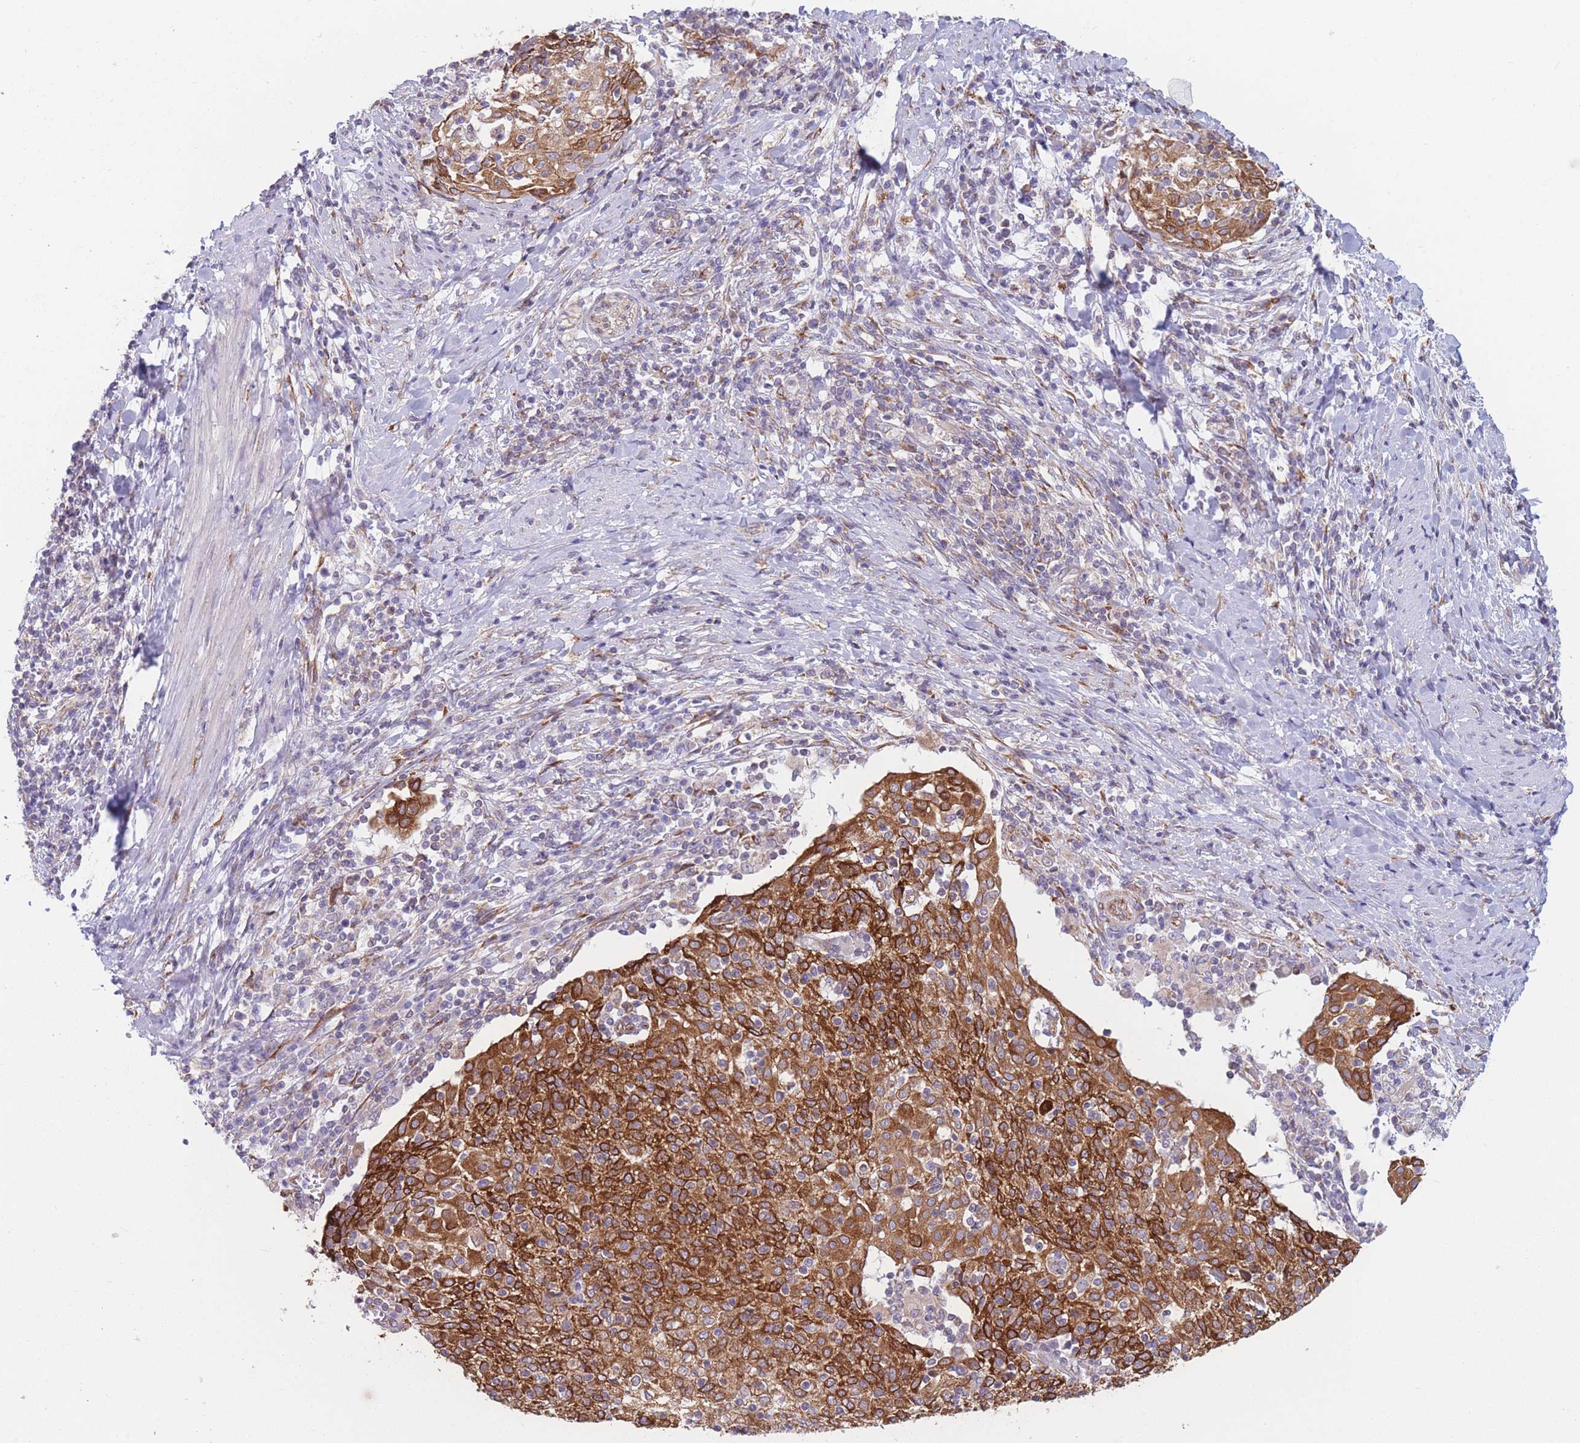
{"staining": {"intensity": "strong", "quantity": ">75%", "location": "cytoplasmic/membranous"}, "tissue": "cervical cancer", "cell_type": "Tumor cells", "image_type": "cancer", "snomed": [{"axis": "morphology", "description": "Squamous cell carcinoma, NOS"}, {"axis": "topography", "description": "Cervix"}], "caption": "Immunohistochemistry of cervical cancer (squamous cell carcinoma) demonstrates high levels of strong cytoplasmic/membranous positivity in about >75% of tumor cells.", "gene": "AK9", "patient": {"sex": "female", "age": 52}}